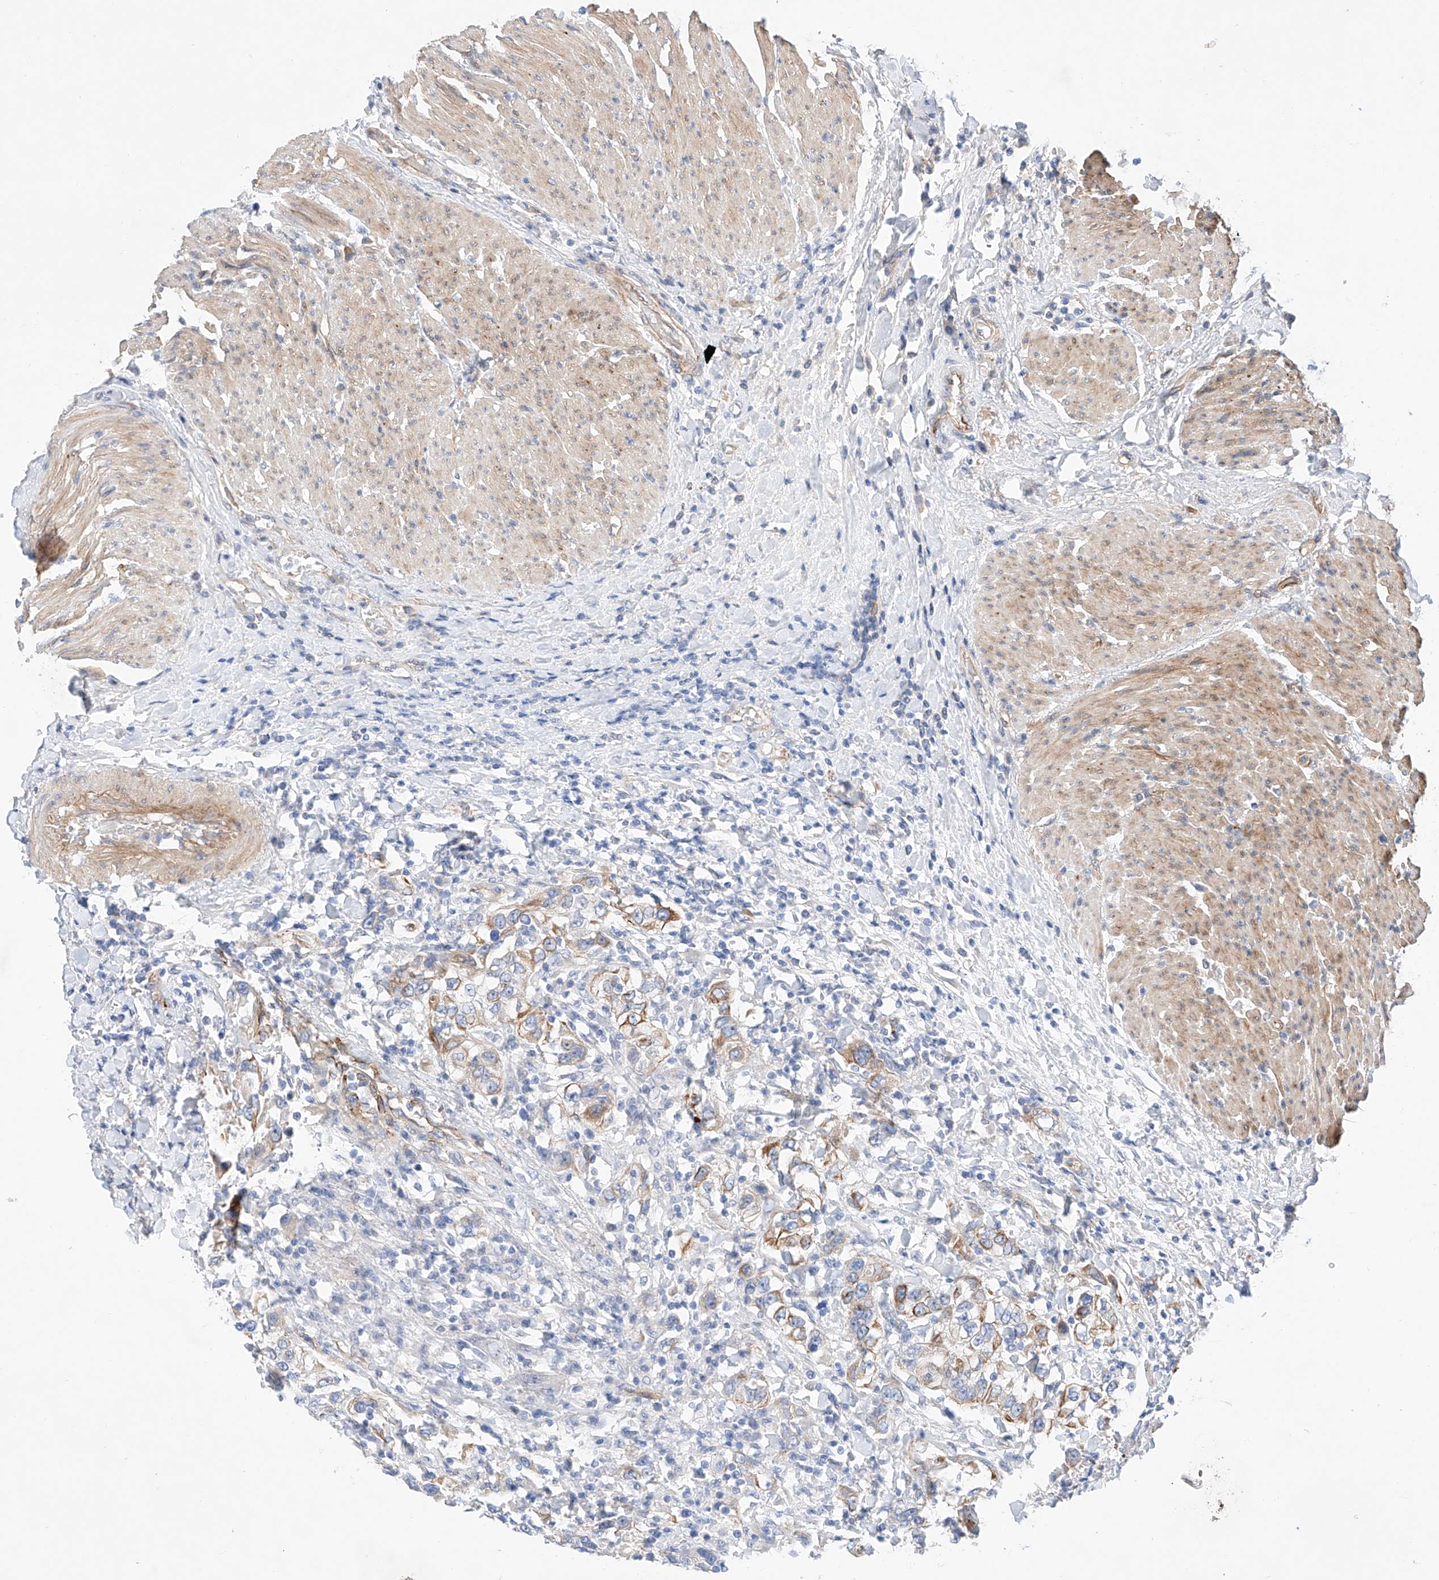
{"staining": {"intensity": "moderate", "quantity": "<25%", "location": "cytoplasmic/membranous"}, "tissue": "urothelial cancer", "cell_type": "Tumor cells", "image_type": "cancer", "snomed": [{"axis": "morphology", "description": "Urothelial carcinoma, High grade"}, {"axis": "topography", "description": "Urinary bladder"}], "caption": "This histopathology image shows urothelial cancer stained with immunohistochemistry (IHC) to label a protein in brown. The cytoplasmic/membranous of tumor cells show moderate positivity for the protein. Nuclei are counter-stained blue.", "gene": "SBSPON", "patient": {"sex": "female", "age": 80}}